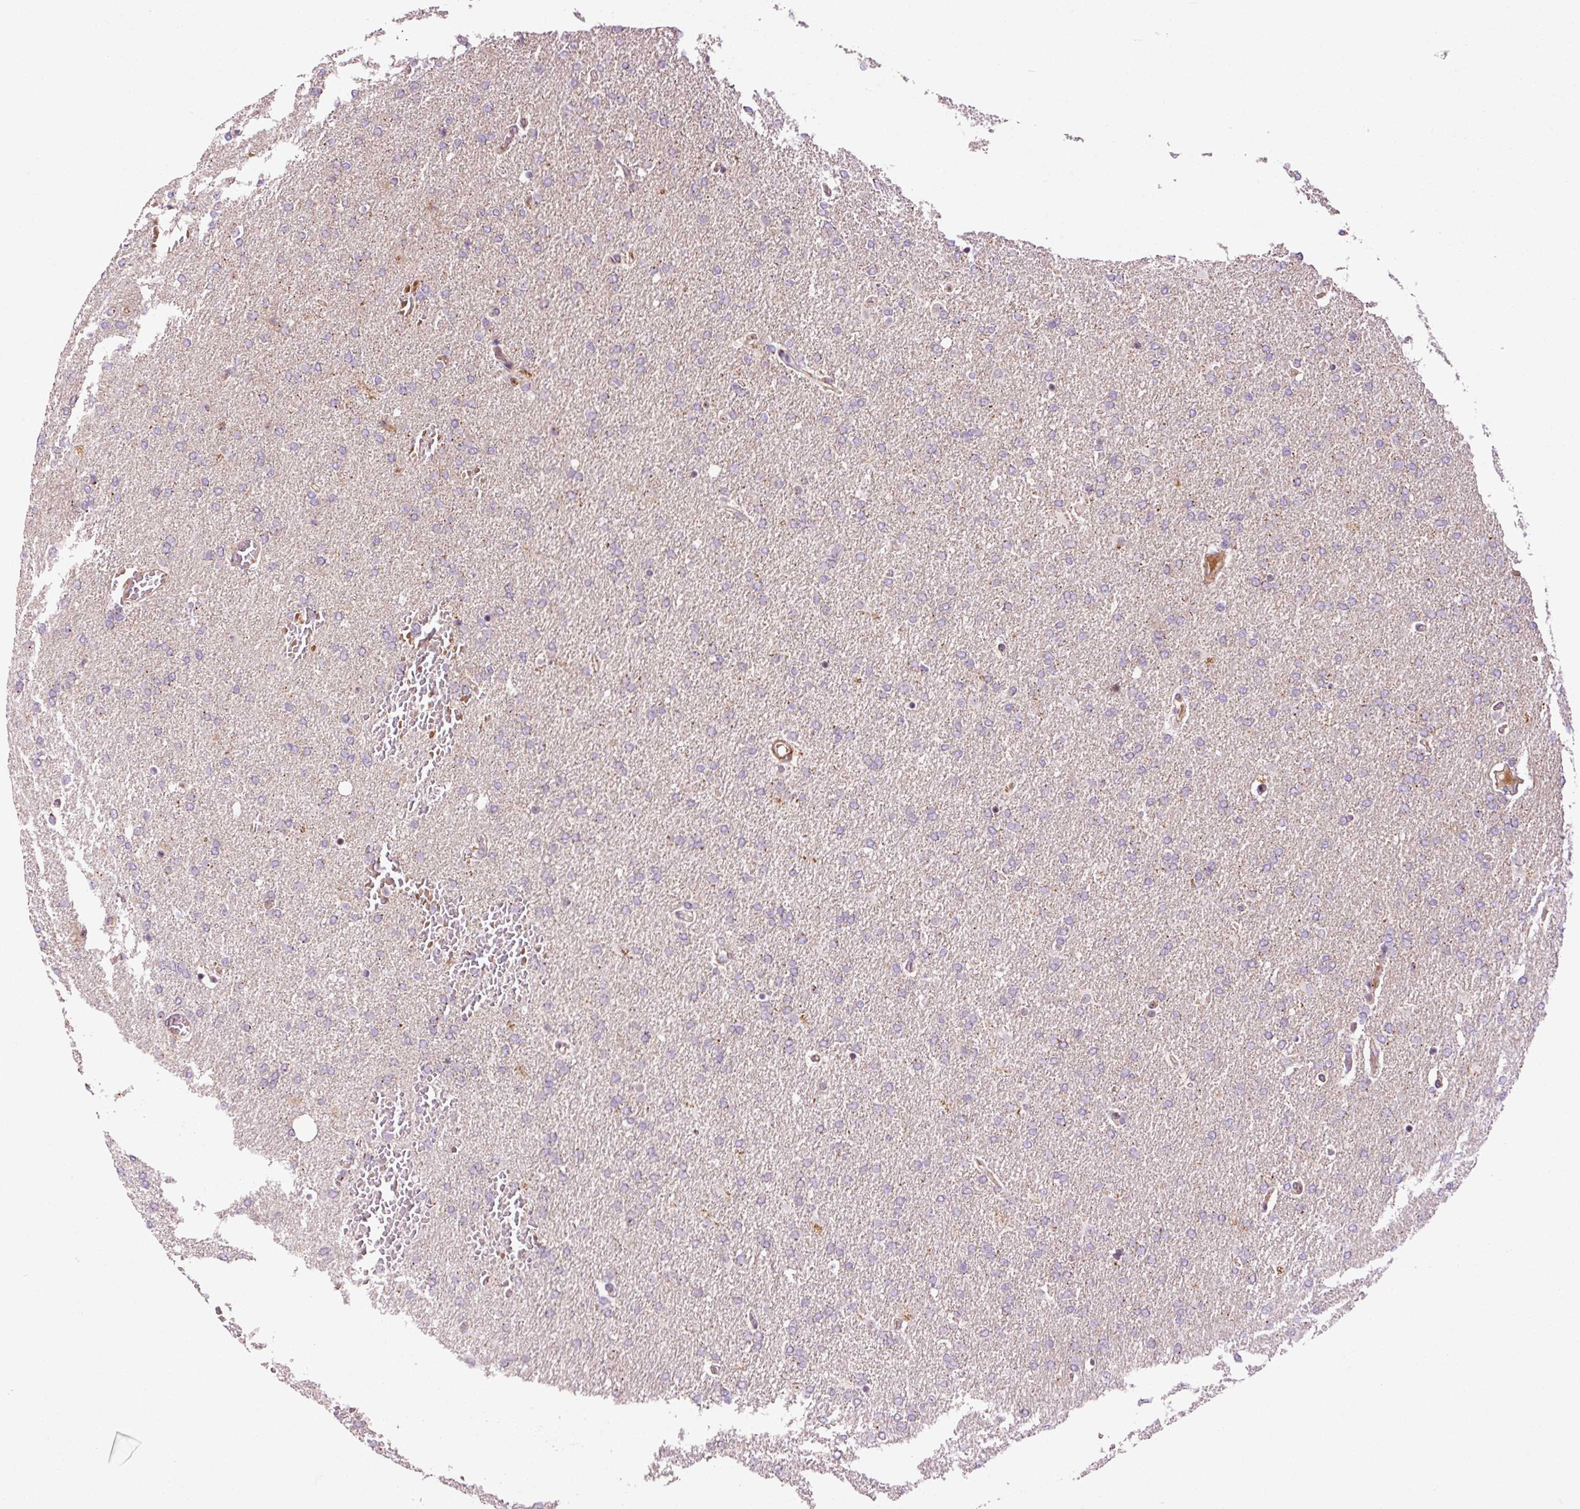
{"staining": {"intensity": "negative", "quantity": "none", "location": "none"}, "tissue": "glioma", "cell_type": "Tumor cells", "image_type": "cancer", "snomed": [{"axis": "morphology", "description": "Glioma, malignant, High grade"}, {"axis": "topography", "description": "Brain"}], "caption": "Histopathology image shows no protein staining in tumor cells of glioma tissue.", "gene": "ANKRD20A1", "patient": {"sex": "male", "age": 72}}